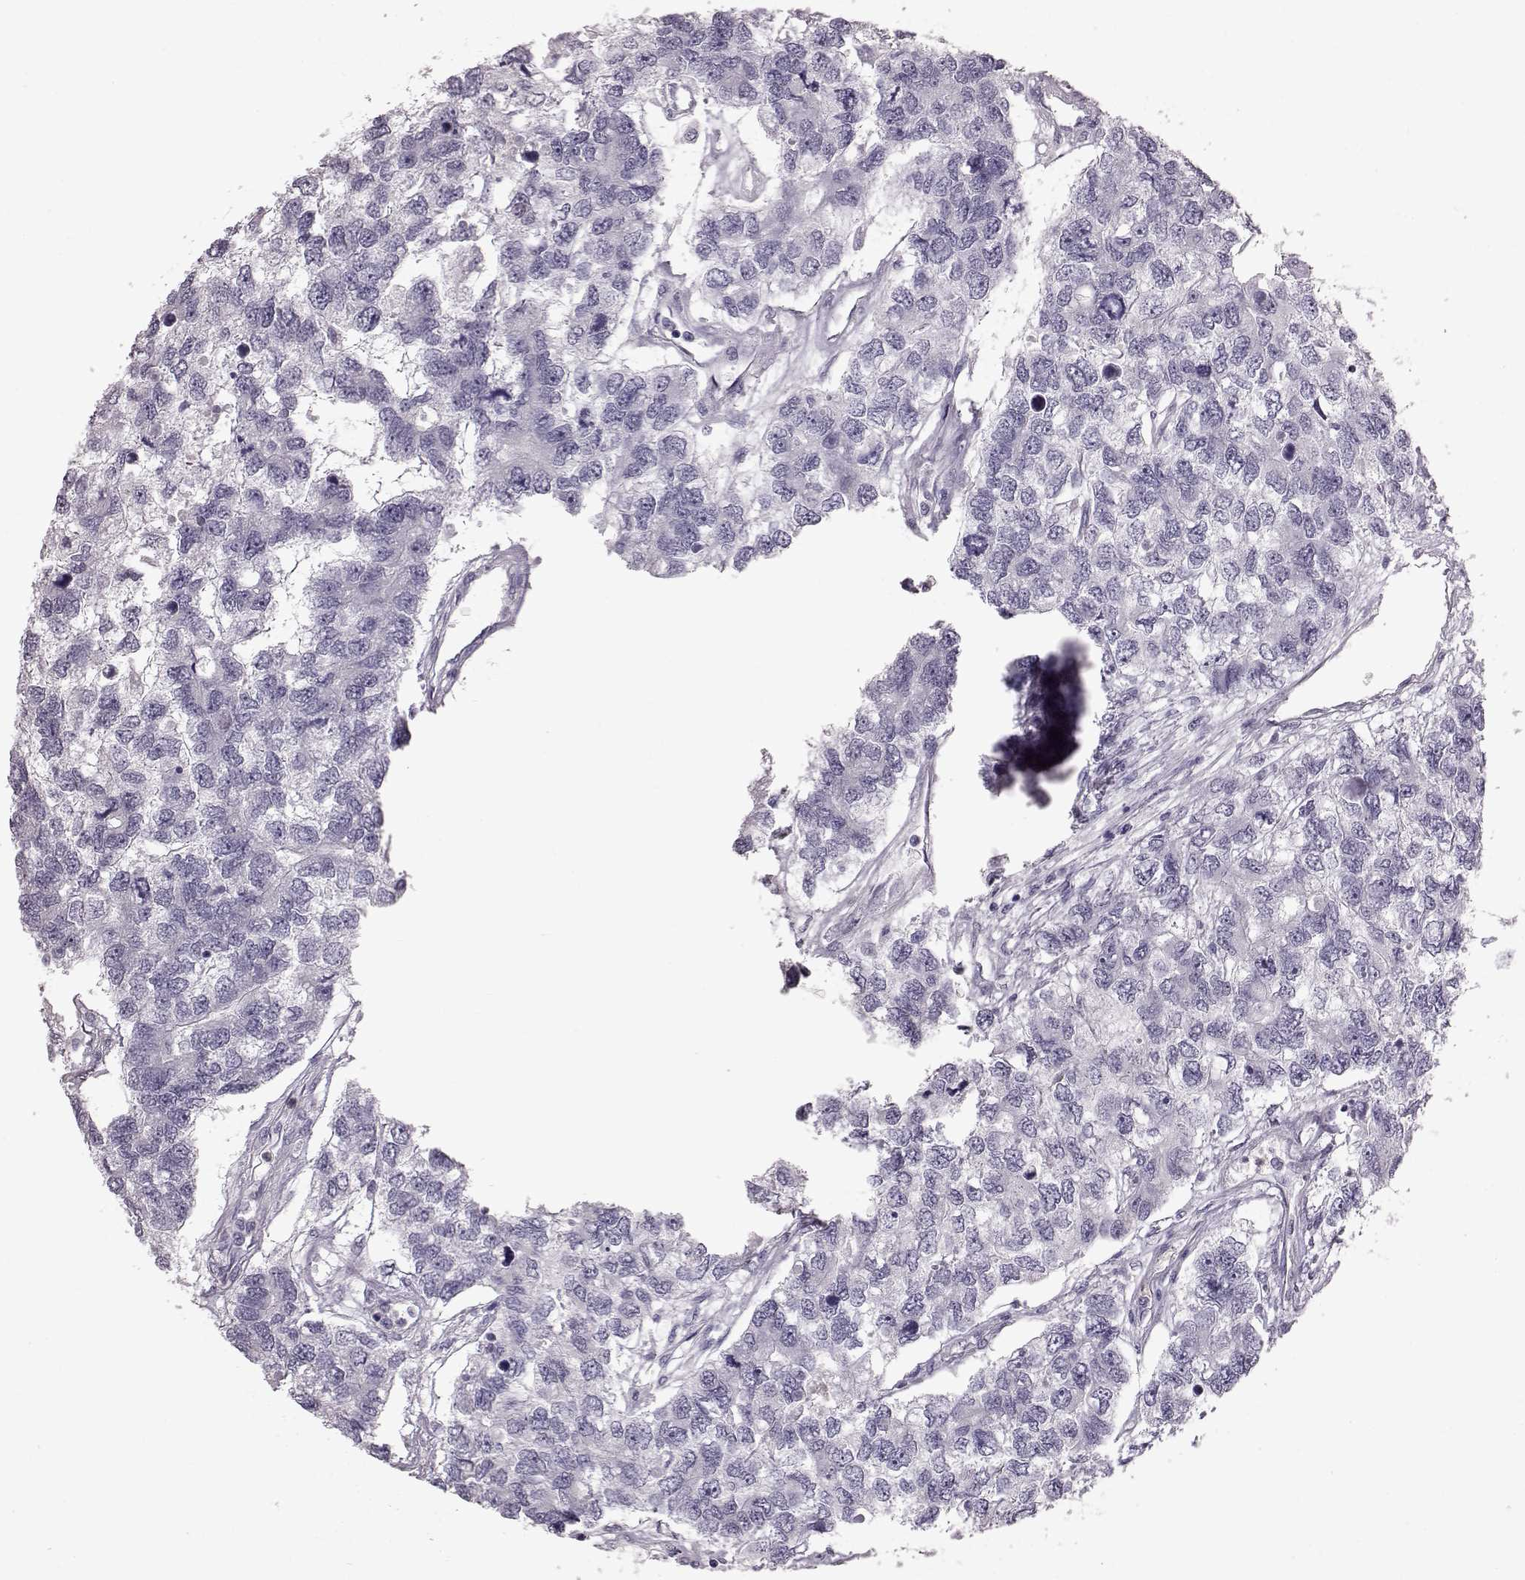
{"staining": {"intensity": "negative", "quantity": "none", "location": "none"}, "tissue": "testis cancer", "cell_type": "Tumor cells", "image_type": "cancer", "snomed": [{"axis": "morphology", "description": "Seminoma, NOS"}, {"axis": "topography", "description": "Testis"}], "caption": "High magnification brightfield microscopy of testis seminoma stained with DAB (brown) and counterstained with hematoxylin (blue): tumor cells show no significant staining. (DAB (3,3'-diaminobenzidine) immunohistochemistry (IHC) visualized using brightfield microscopy, high magnification).", "gene": "FUT4", "patient": {"sex": "male", "age": 52}}